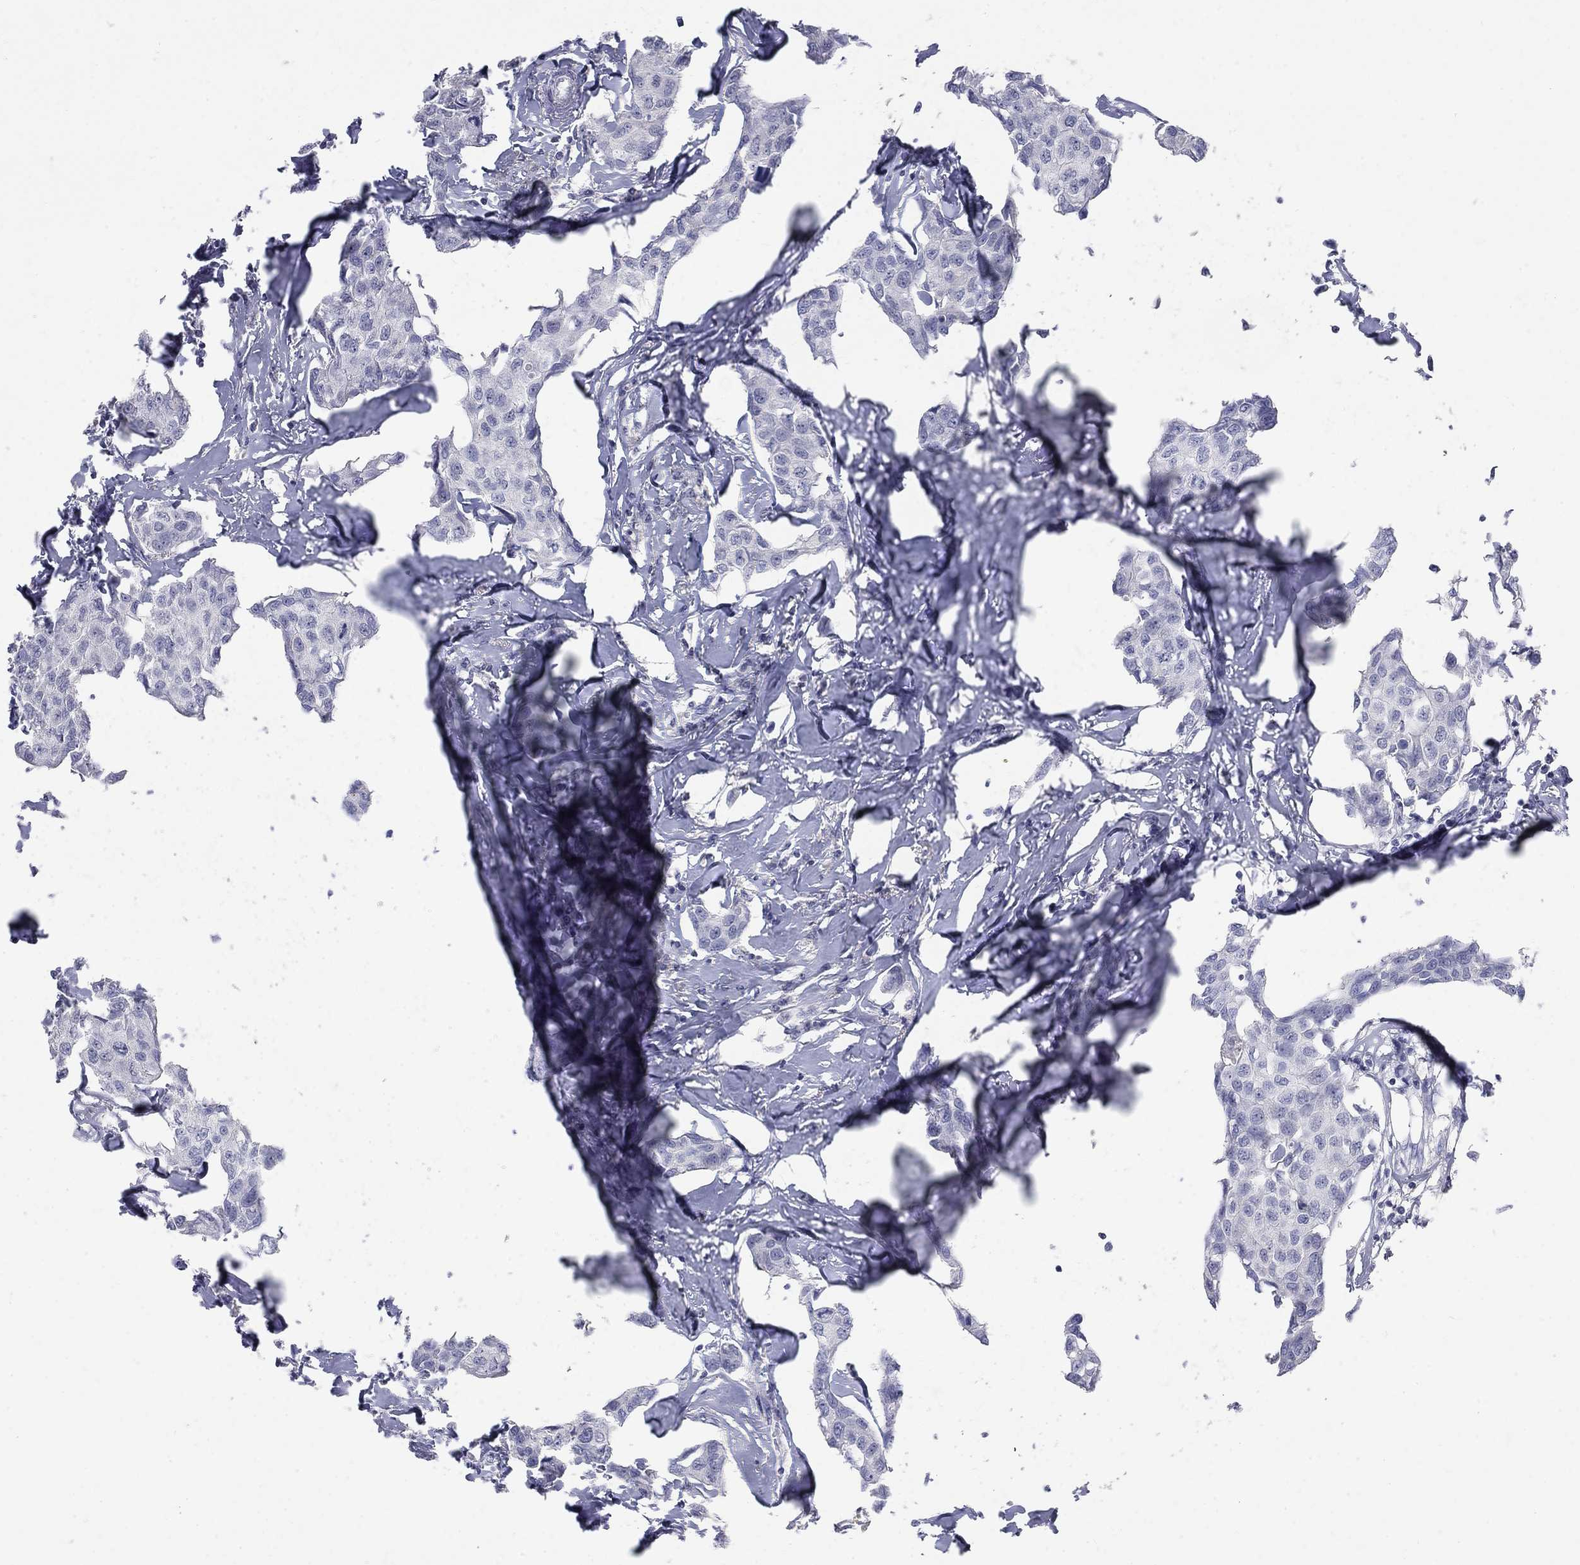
{"staining": {"intensity": "negative", "quantity": "none", "location": "none"}, "tissue": "breast cancer", "cell_type": "Tumor cells", "image_type": "cancer", "snomed": [{"axis": "morphology", "description": "Duct carcinoma"}, {"axis": "topography", "description": "Breast"}], "caption": "Tumor cells are negative for brown protein staining in invasive ductal carcinoma (breast).", "gene": "PTH1R", "patient": {"sex": "female", "age": 80}}